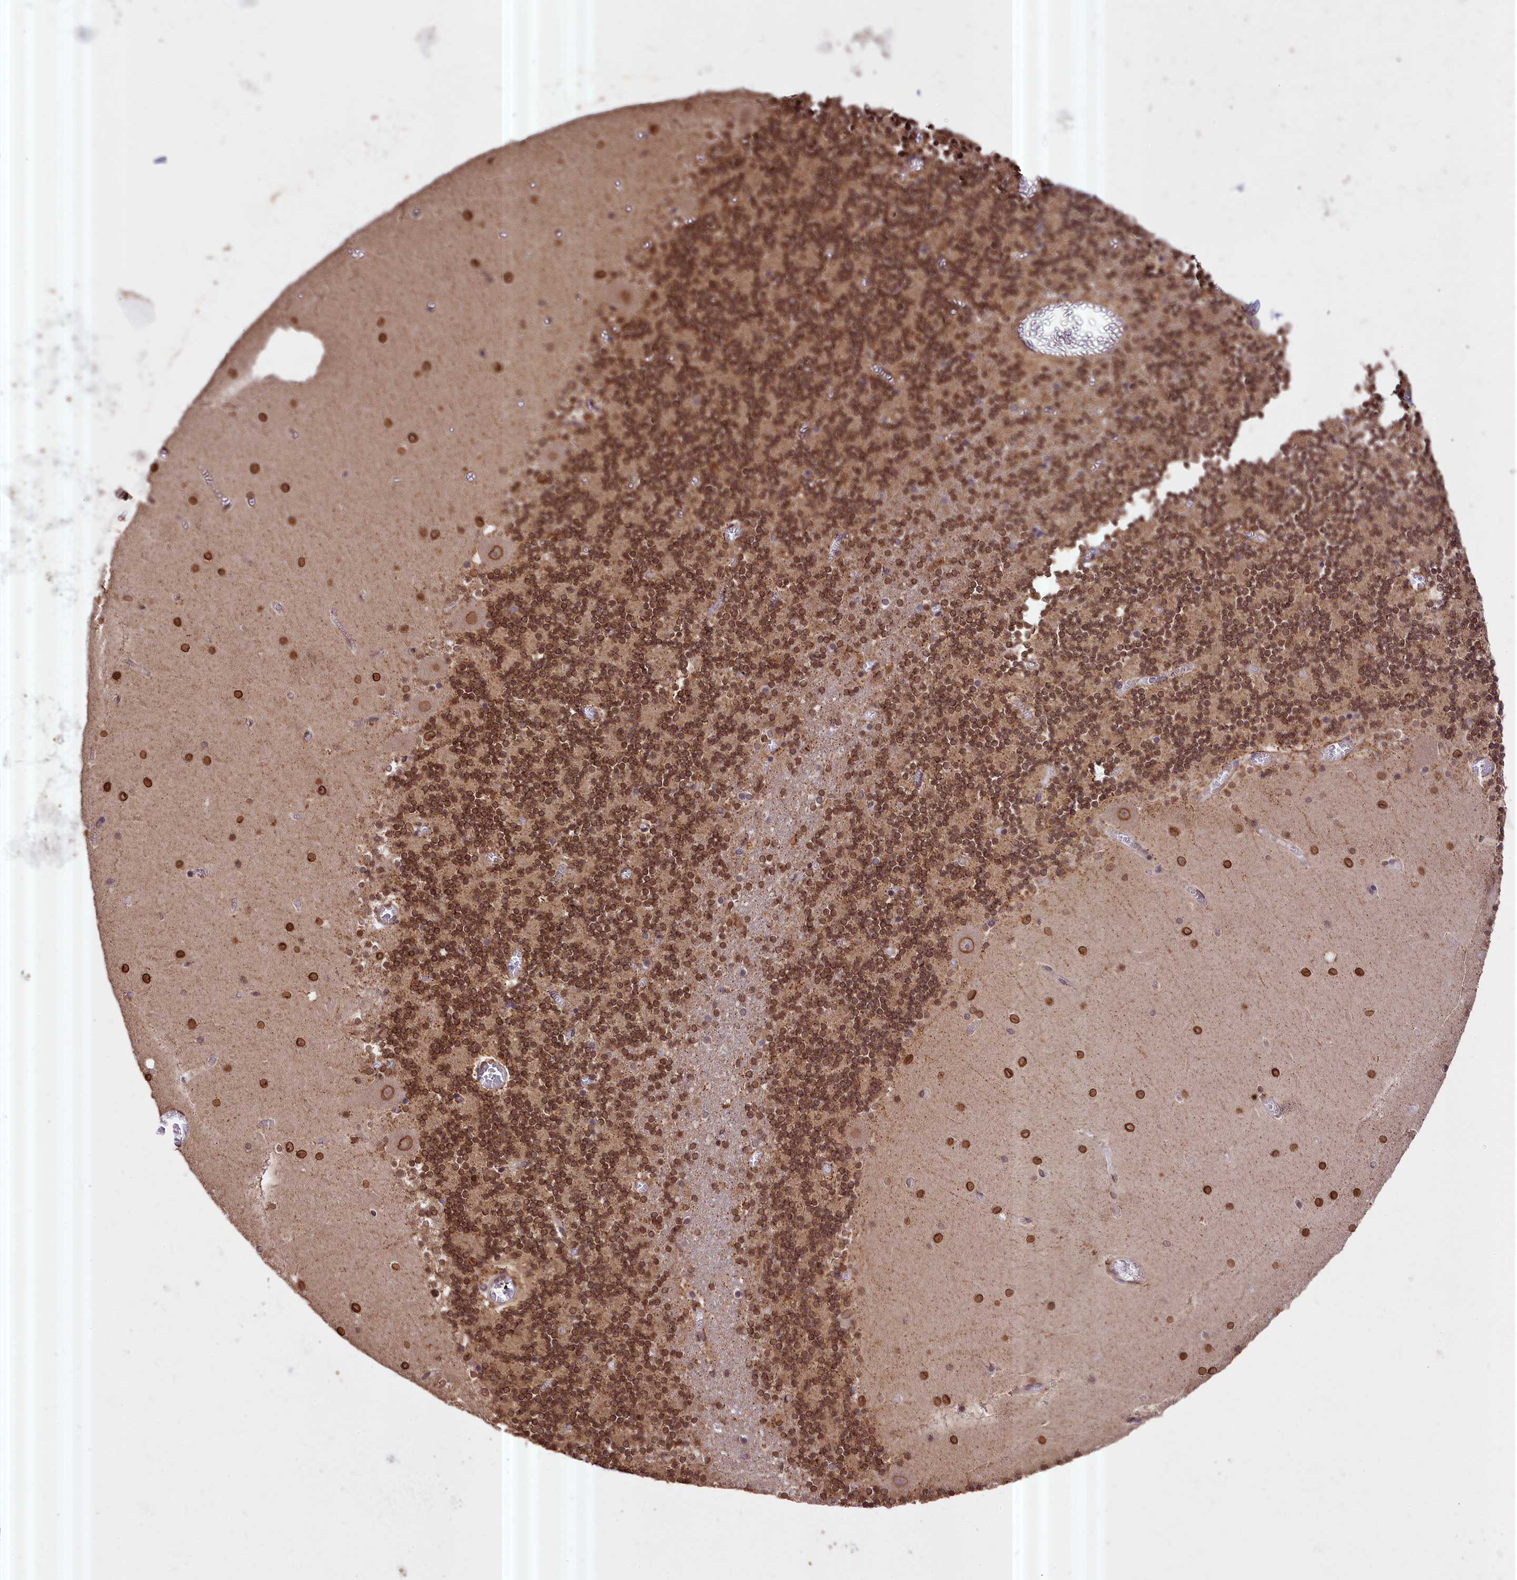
{"staining": {"intensity": "moderate", "quantity": ">75%", "location": "cytoplasmic/membranous,nuclear"}, "tissue": "cerebellum", "cell_type": "Cells in granular layer", "image_type": "normal", "snomed": [{"axis": "morphology", "description": "Normal tissue, NOS"}, {"axis": "topography", "description": "Cerebellum"}], "caption": "DAB (3,3'-diaminobenzidine) immunohistochemical staining of benign cerebellum demonstrates moderate cytoplasmic/membranous,nuclear protein expression in about >75% of cells in granular layer. (Brightfield microscopy of DAB IHC at high magnification).", "gene": "ZNF480", "patient": {"sex": "female", "age": 28}}